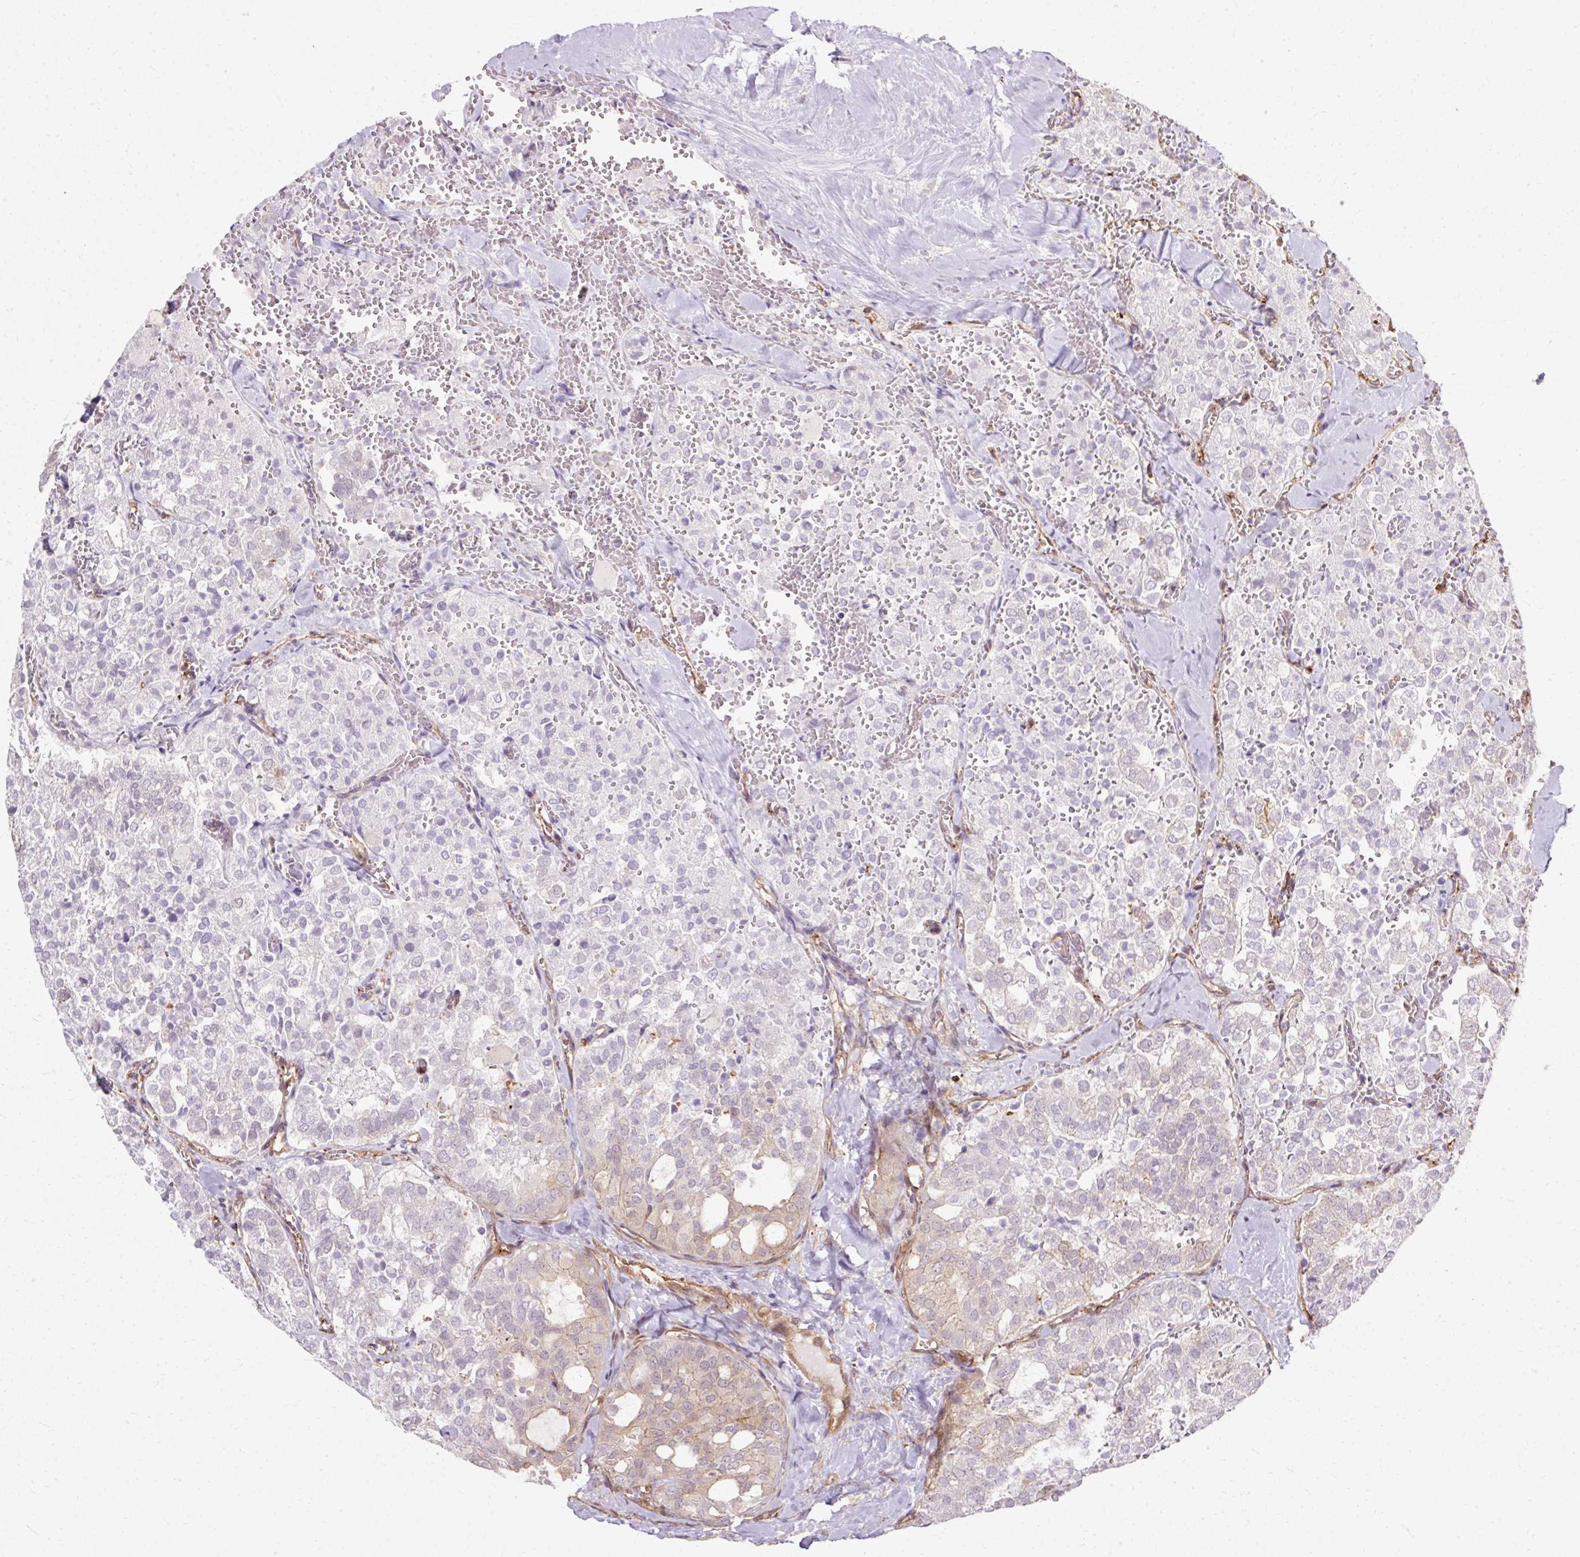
{"staining": {"intensity": "negative", "quantity": "none", "location": "none"}, "tissue": "thyroid cancer", "cell_type": "Tumor cells", "image_type": "cancer", "snomed": [{"axis": "morphology", "description": "Follicular adenoma carcinoma, NOS"}, {"axis": "topography", "description": "Thyroid gland"}], "caption": "The photomicrograph shows no significant expression in tumor cells of thyroid follicular adenoma carcinoma.", "gene": "CNN3", "patient": {"sex": "male", "age": 75}}